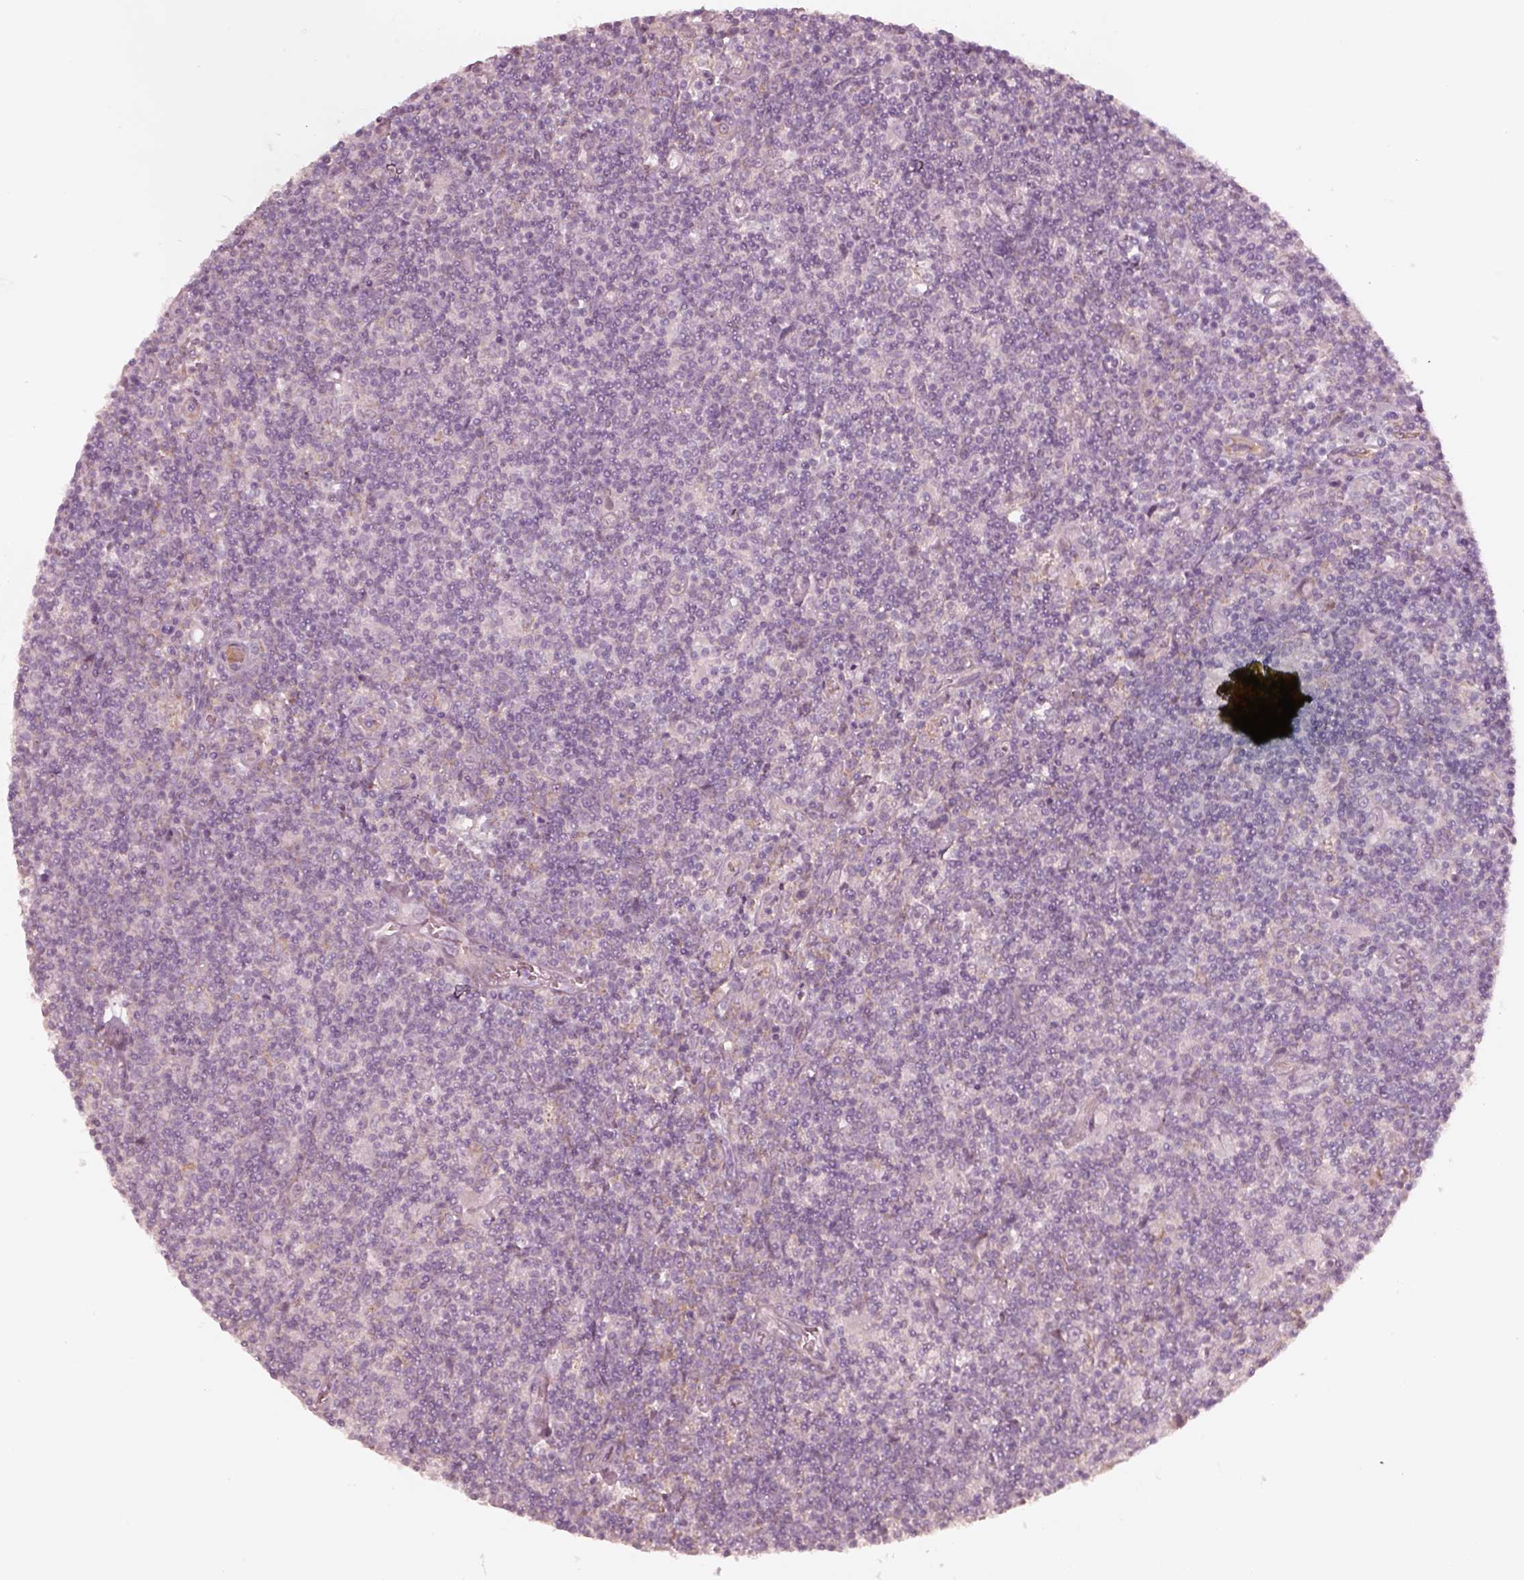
{"staining": {"intensity": "negative", "quantity": "none", "location": "none"}, "tissue": "lymphoma", "cell_type": "Tumor cells", "image_type": "cancer", "snomed": [{"axis": "morphology", "description": "Hodgkin's disease, NOS"}, {"axis": "topography", "description": "Lymph node"}], "caption": "Protein analysis of Hodgkin's disease displays no significant staining in tumor cells. (Stains: DAB (3,3'-diaminobenzidine) IHC with hematoxylin counter stain, Microscopy: brightfield microscopy at high magnification).", "gene": "RAB3C", "patient": {"sex": "male", "age": 40}}